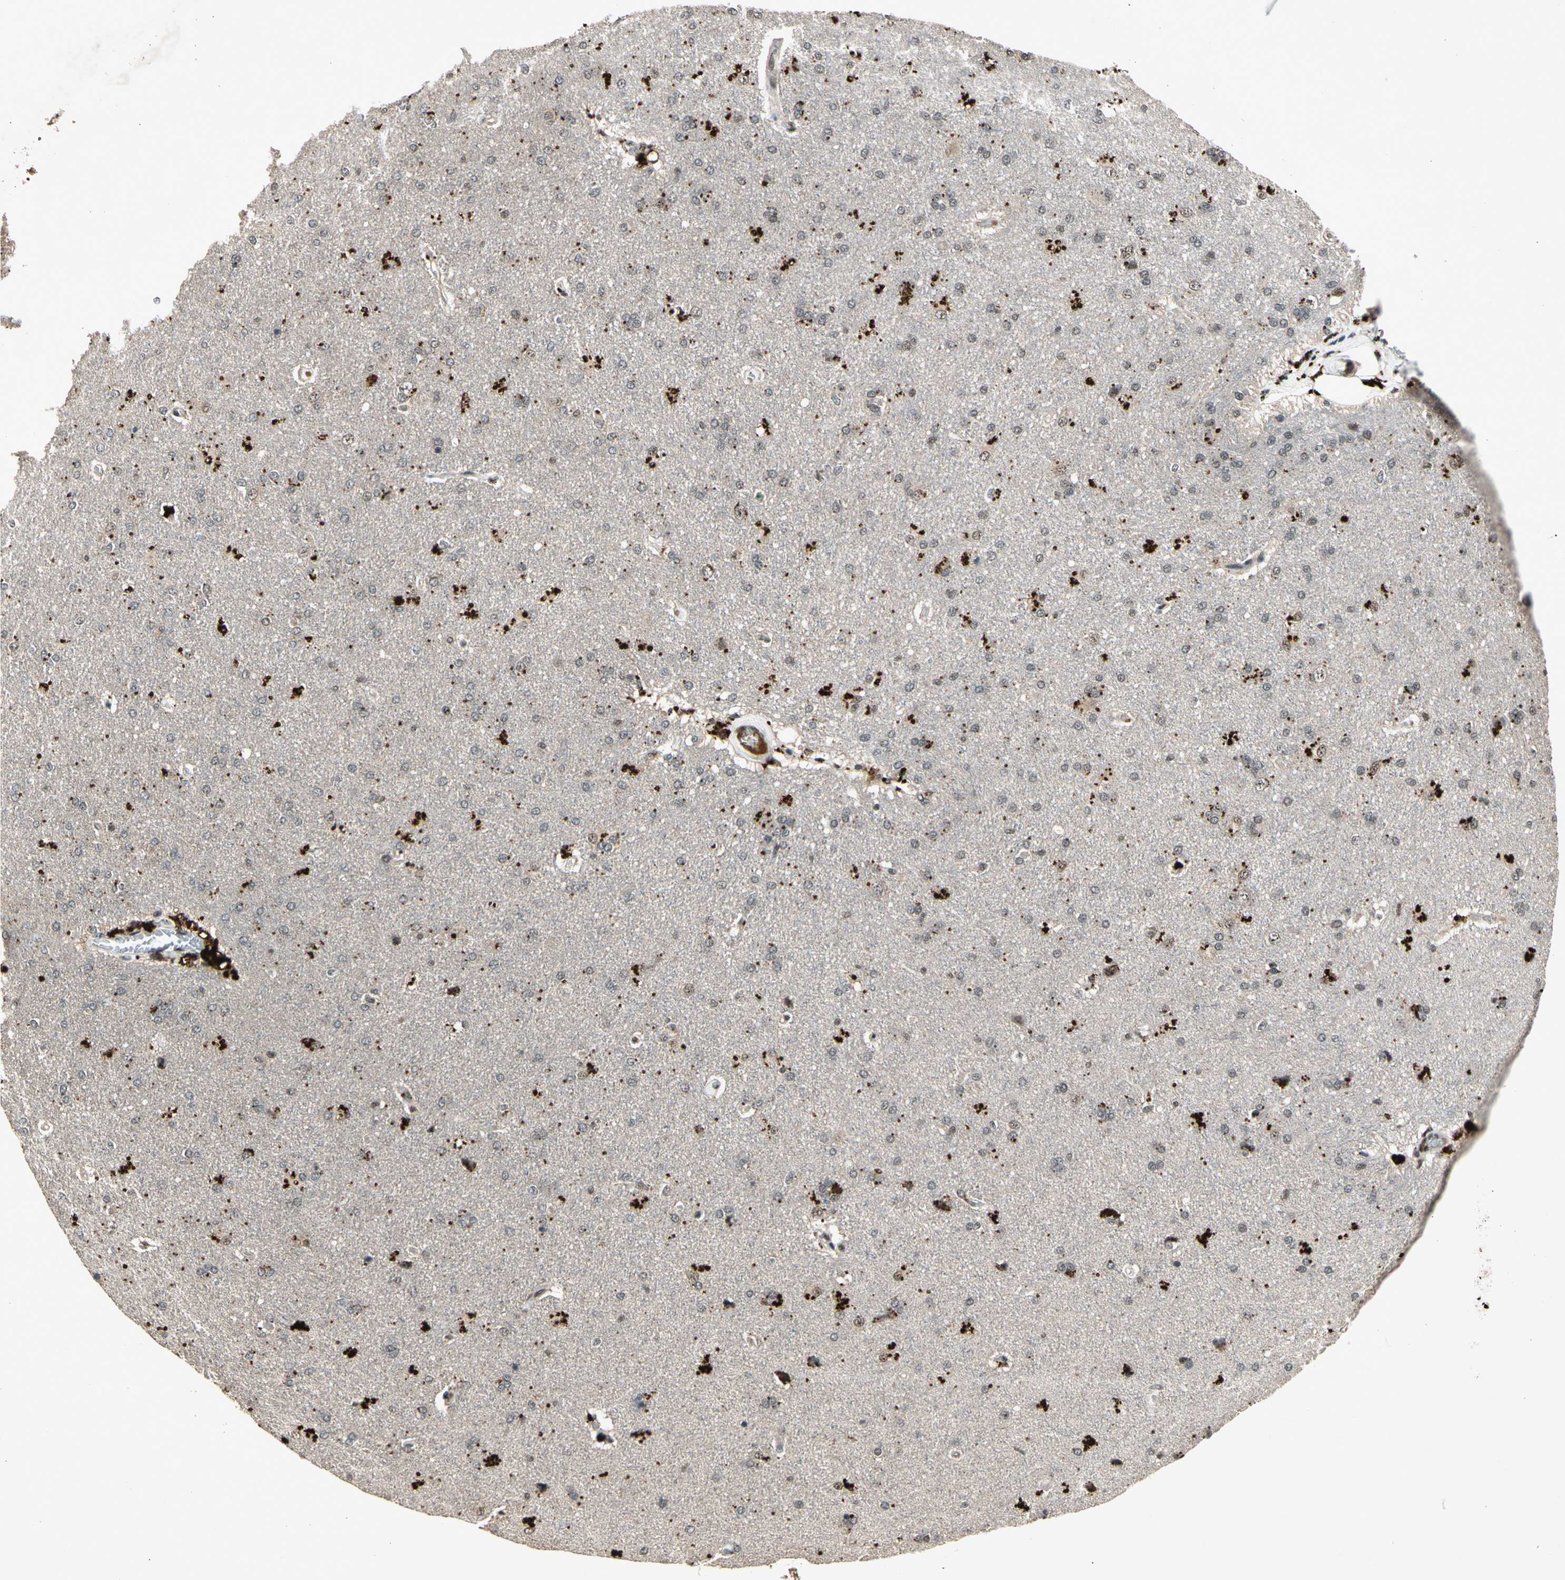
{"staining": {"intensity": "strong", "quantity": "25%-75%", "location": "cytoplasmic/membranous"}, "tissue": "cerebral cortex", "cell_type": "Endothelial cells", "image_type": "normal", "snomed": [{"axis": "morphology", "description": "Normal tissue, NOS"}, {"axis": "topography", "description": "Cerebral cortex"}], "caption": "Endothelial cells demonstrate high levels of strong cytoplasmic/membranous expression in about 25%-75% of cells in benign cerebral cortex. (Brightfield microscopy of DAB IHC at high magnification).", "gene": "PML", "patient": {"sex": "male", "age": 62}}